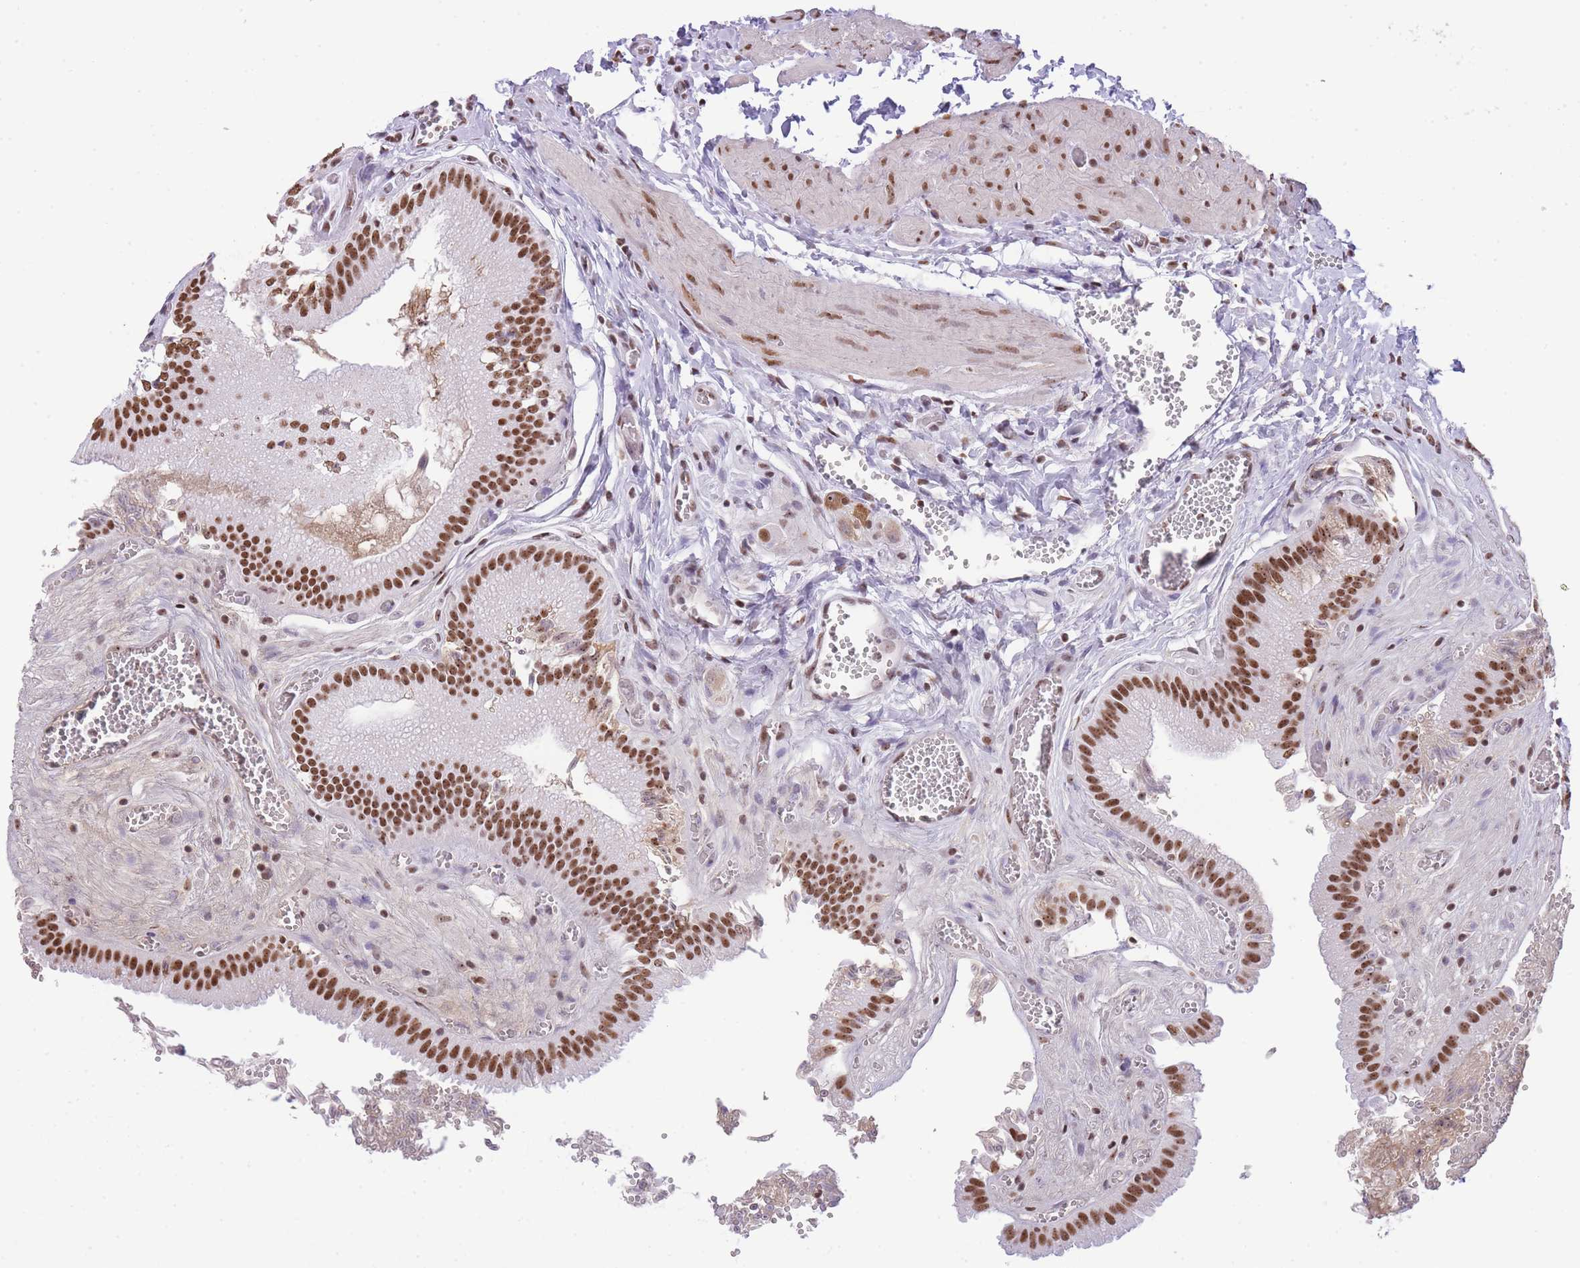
{"staining": {"intensity": "strong", "quantity": ">75%", "location": "nuclear"}, "tissue": "gallbladder", "cell_type": "Glandular cells", "image_type": "normal", "snomed": [{"axis": "morphology", "description": "Normal tissue, NOS"}, {"axis": "topography", "description": "Gallbladder"}, {"axis": "topography", "description": "Peripheral nerve tissue"}], "caption": "A high amount of strong nuclear staining is identified in approximately >75% of glandular cells in unremarkable gallbladder. (Stains: DAB in brown, nuclei in blue, Microscopy: brightfield microscopy at high magnification).", "gene": "EVC2", "patient": {"sex": "male", "age": 17}}